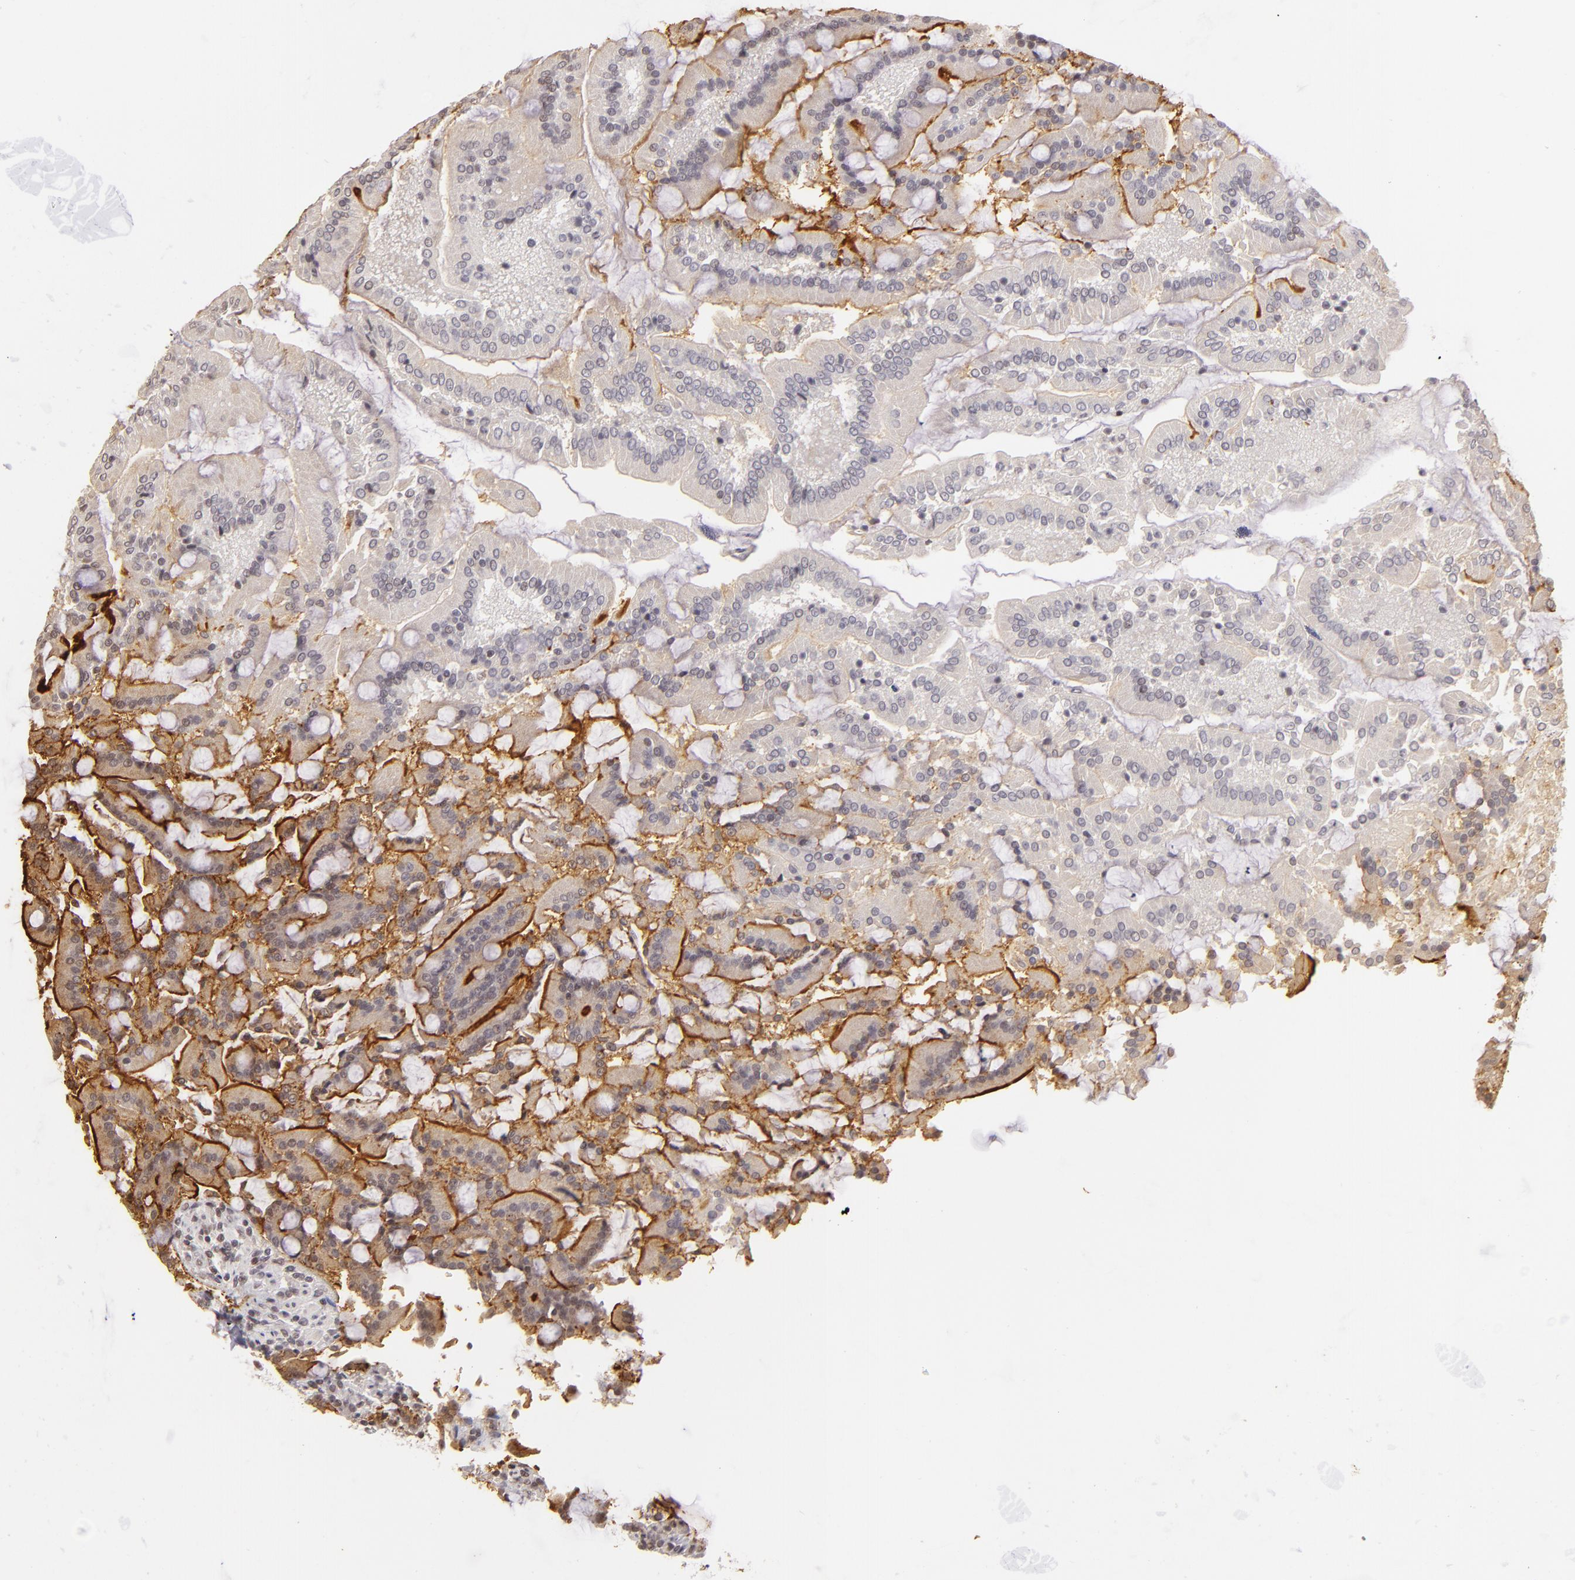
{"staining": {"intensity": "moderate", "quantity": "25%-75%", "location": "cytoplasmic/membranous"}, "tissue": "duodenum", "cell_type": "Glandular cells", "image_type": "normal", "snomed": [{"axis": "morphology", "description": "Normal tissue, NOS"}, {"axis": "topography", "description": "Duodenum"}], "caption": "Moderate cytoplasmic/membranous staining is seen in about 25%-75% of glandular cells in normal duodenum. The staining was performed using DAB, with brown indicating positive protein expression. Nuclei are stained blue with hematoxylin.", "gene": "RARB", "patient": {"sex": "female", "age": 64}}